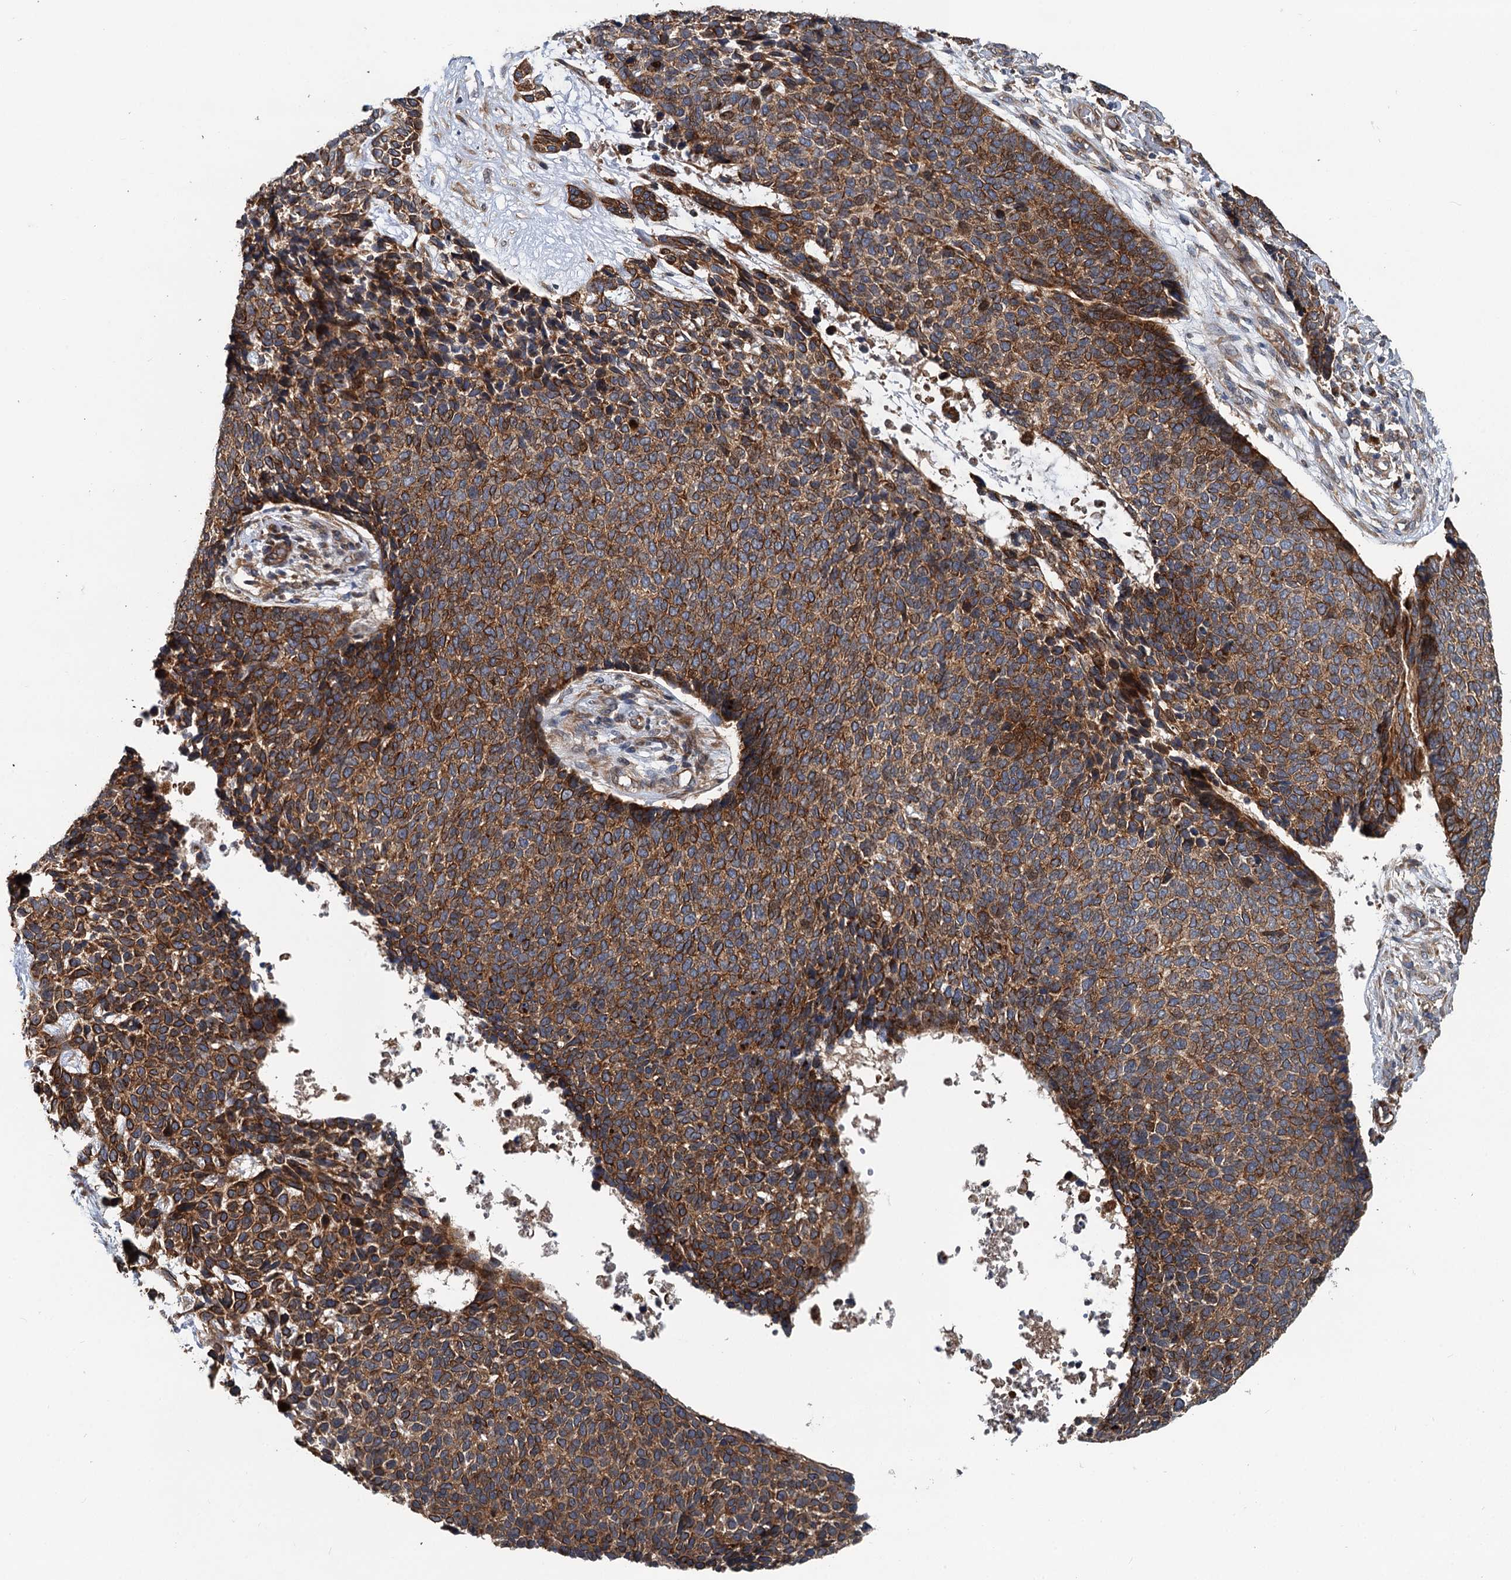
{"staining": {"intensity": "strong", "quantity": ">75%", "location": "cytoplasmic/membranous"}, "tissue": "skin cancer", "cell_type": "Tumor cells", "image_type": "cancer", "snomed": [{"axis": "morphology", "description": "Basal cell carcinoma"}, {"axis": "topography", "description": "Skin"}], "caption": "High-power microscopy captured an immunohistochemistry (IHC) photomicrograph of skin cancer, revealing strong cytoplasmic/membranous positivity in about >75% of tumor cells.", "gene": "LRRK2", "patient": {"sex": "female", "age": 84}}